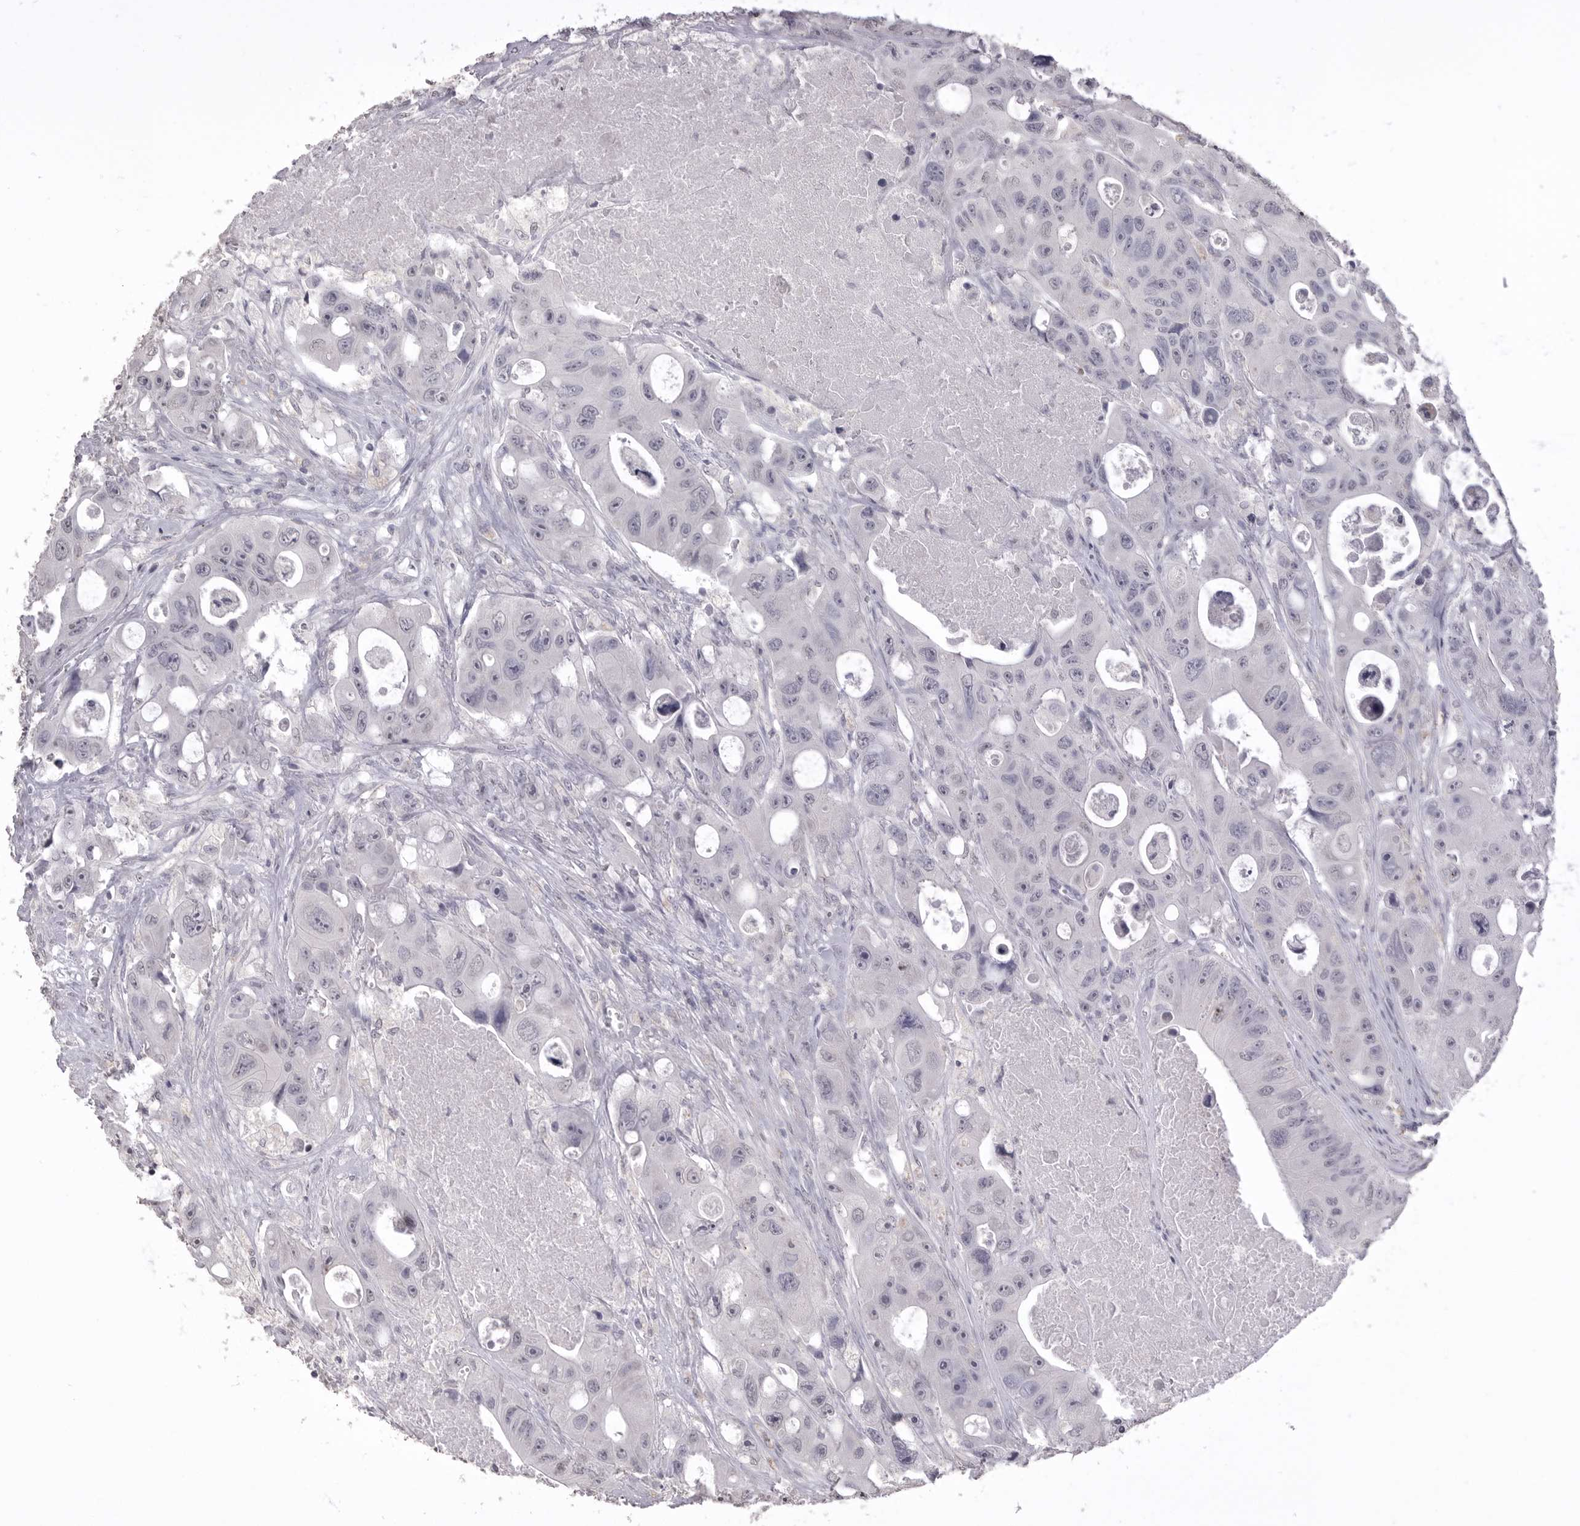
{"staining": {"intensity": "negative", "quantity": "none", "location": "none"}, "tissue": "colorectal cancer", "cell_type": "Tumor cells", "image_type": "cancer", "snomed": [{"axis": "morphology", "description": "Adenocarcinoma, NOS"}, {"axis": "topography", "description": "Colon"}], "caption": "Image shows no protein staining in tumor cells of colorectal cancer (adenocarcinoma) tissue. (Stains: DAB (3,3'-diaminobenzidine) IHC with hematoxylin counter stain, Microscopy: brightfield microscopy at high magnification).", "gene": "ICAM5", "patient": {"sex": "female", "age": 46}}